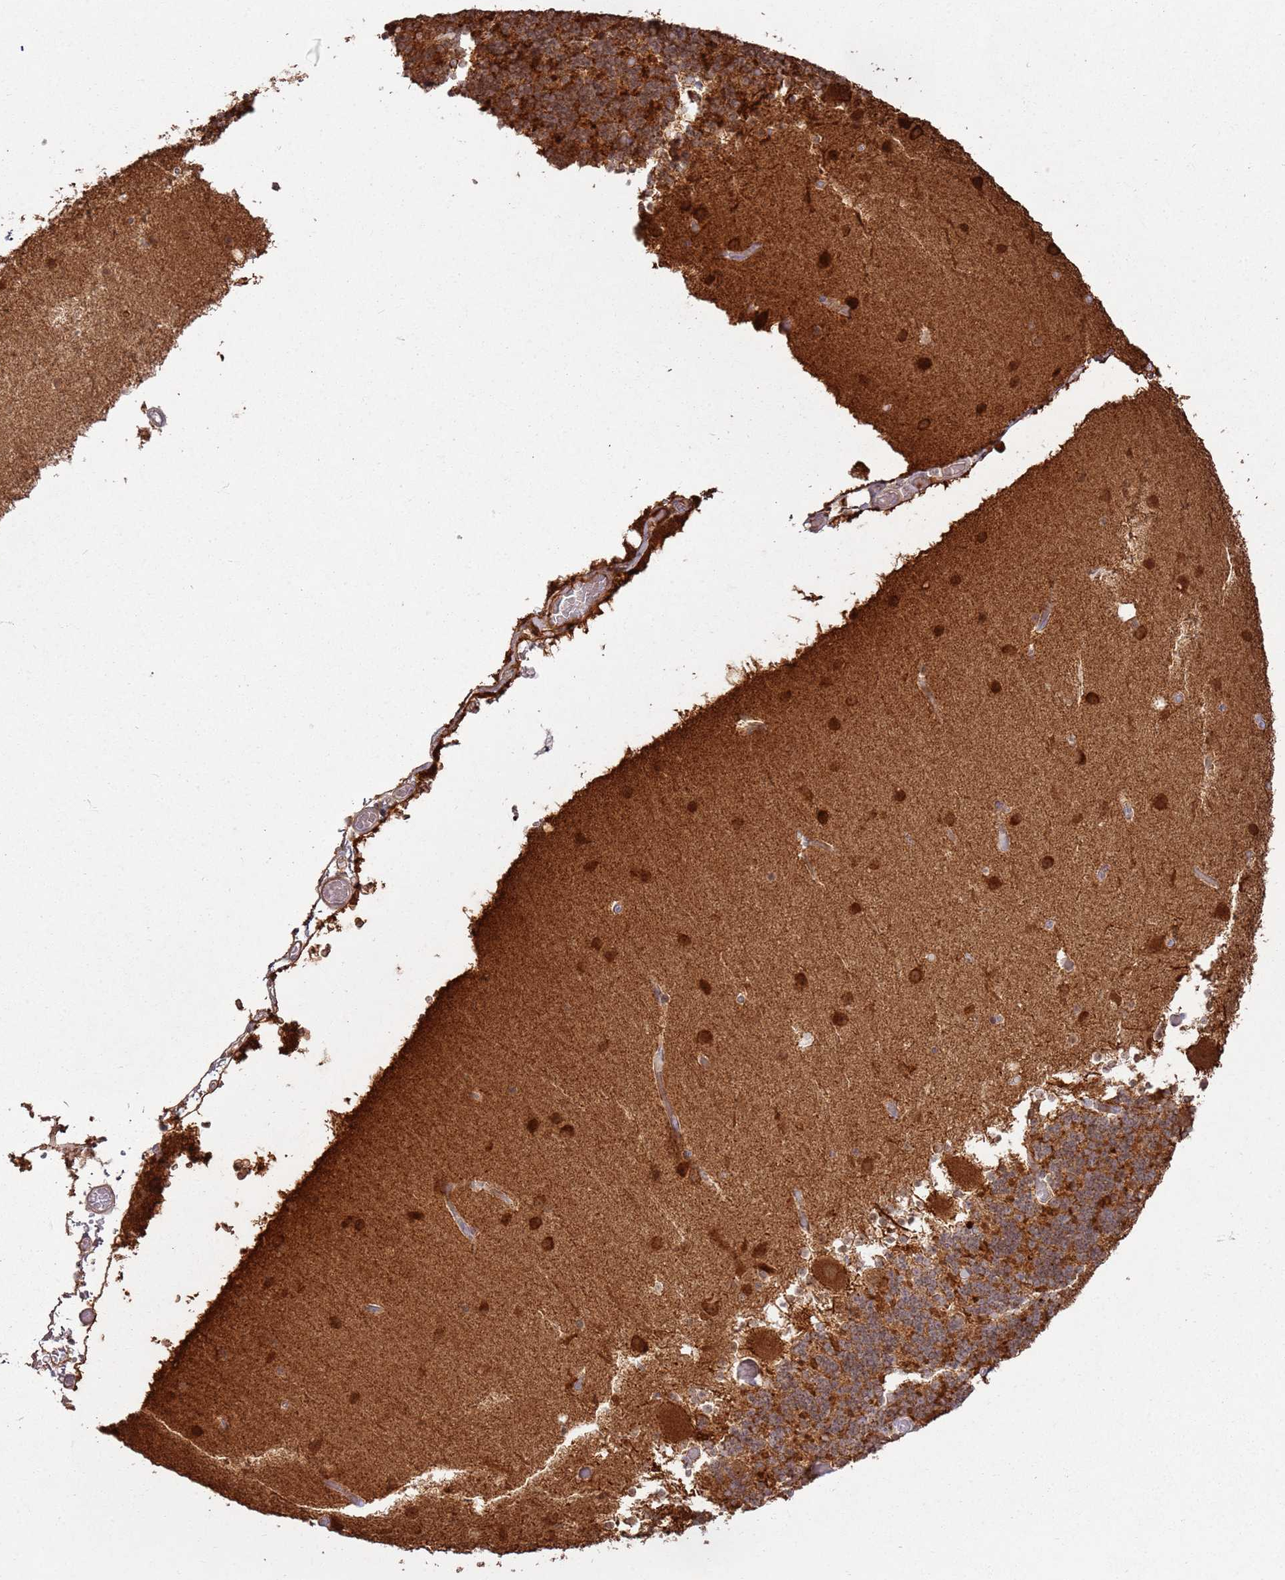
{"staining": {"intensity": "moderate", "quantity": ">75%", "location": "cytoplasmic/membranous"}, "tissue": "cerebellum", "cell_type": "Cells in granular layer", "image_type": "normal", "snomed": [{"axis": "morphology", "description": "Normal tissue, NOS"}, {"axis": "topography", "description": "Cerebellum"}], "caption": "Protein positivity by IHC reveals moderate cytoplasmic/membranous expression in approximately >75% of cells in granular layer in benign cerebellum.", "gene": "CNPY1", "patient": {"sex": "male", "age": 57}}